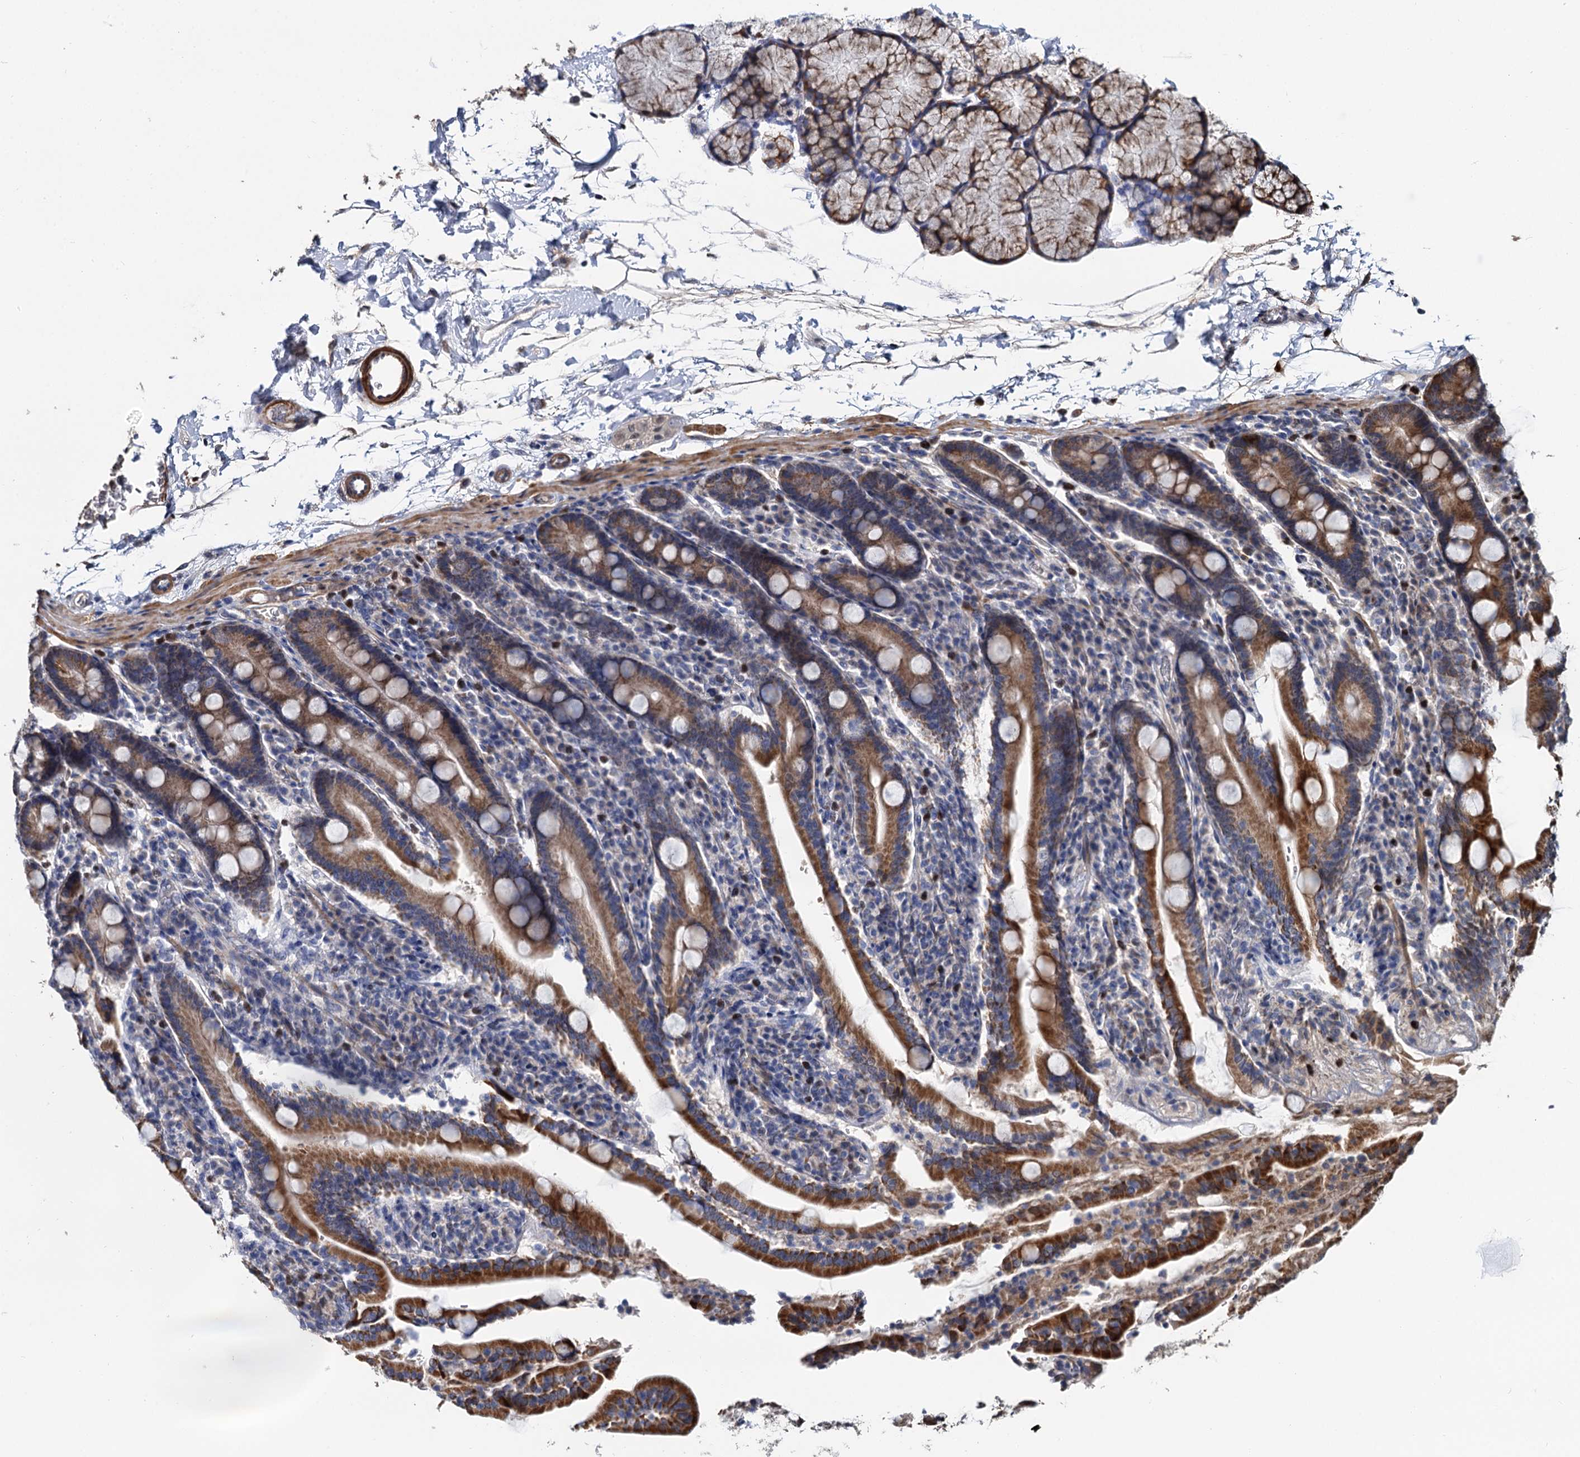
{"staining": {"intensity": "moderate", "quantity": ">75%", "location": "cytoplasmic/membranous"}, "tissue": "duodenum", "cell_type": "Glandular cells", "image_type": "normal", "snomed": [{"axis": "morphology", "description": "Normal tissue, NOS"}, {"axis": "topography", "description": "Duodenum"}], "caption": "Immunohistochemistry (IHC) (DAB) staining of benign human duodenum demonstrates moderate cytoplasmic/membranous protein staining in approximately >75% of glandular cells. (Stains: DAB in brown, nuclei in blue, Microscopy: brightfield microscopy at high magnification).", "gene": "ALKBH7", "patient": {"sex": "male", "age": 35}}